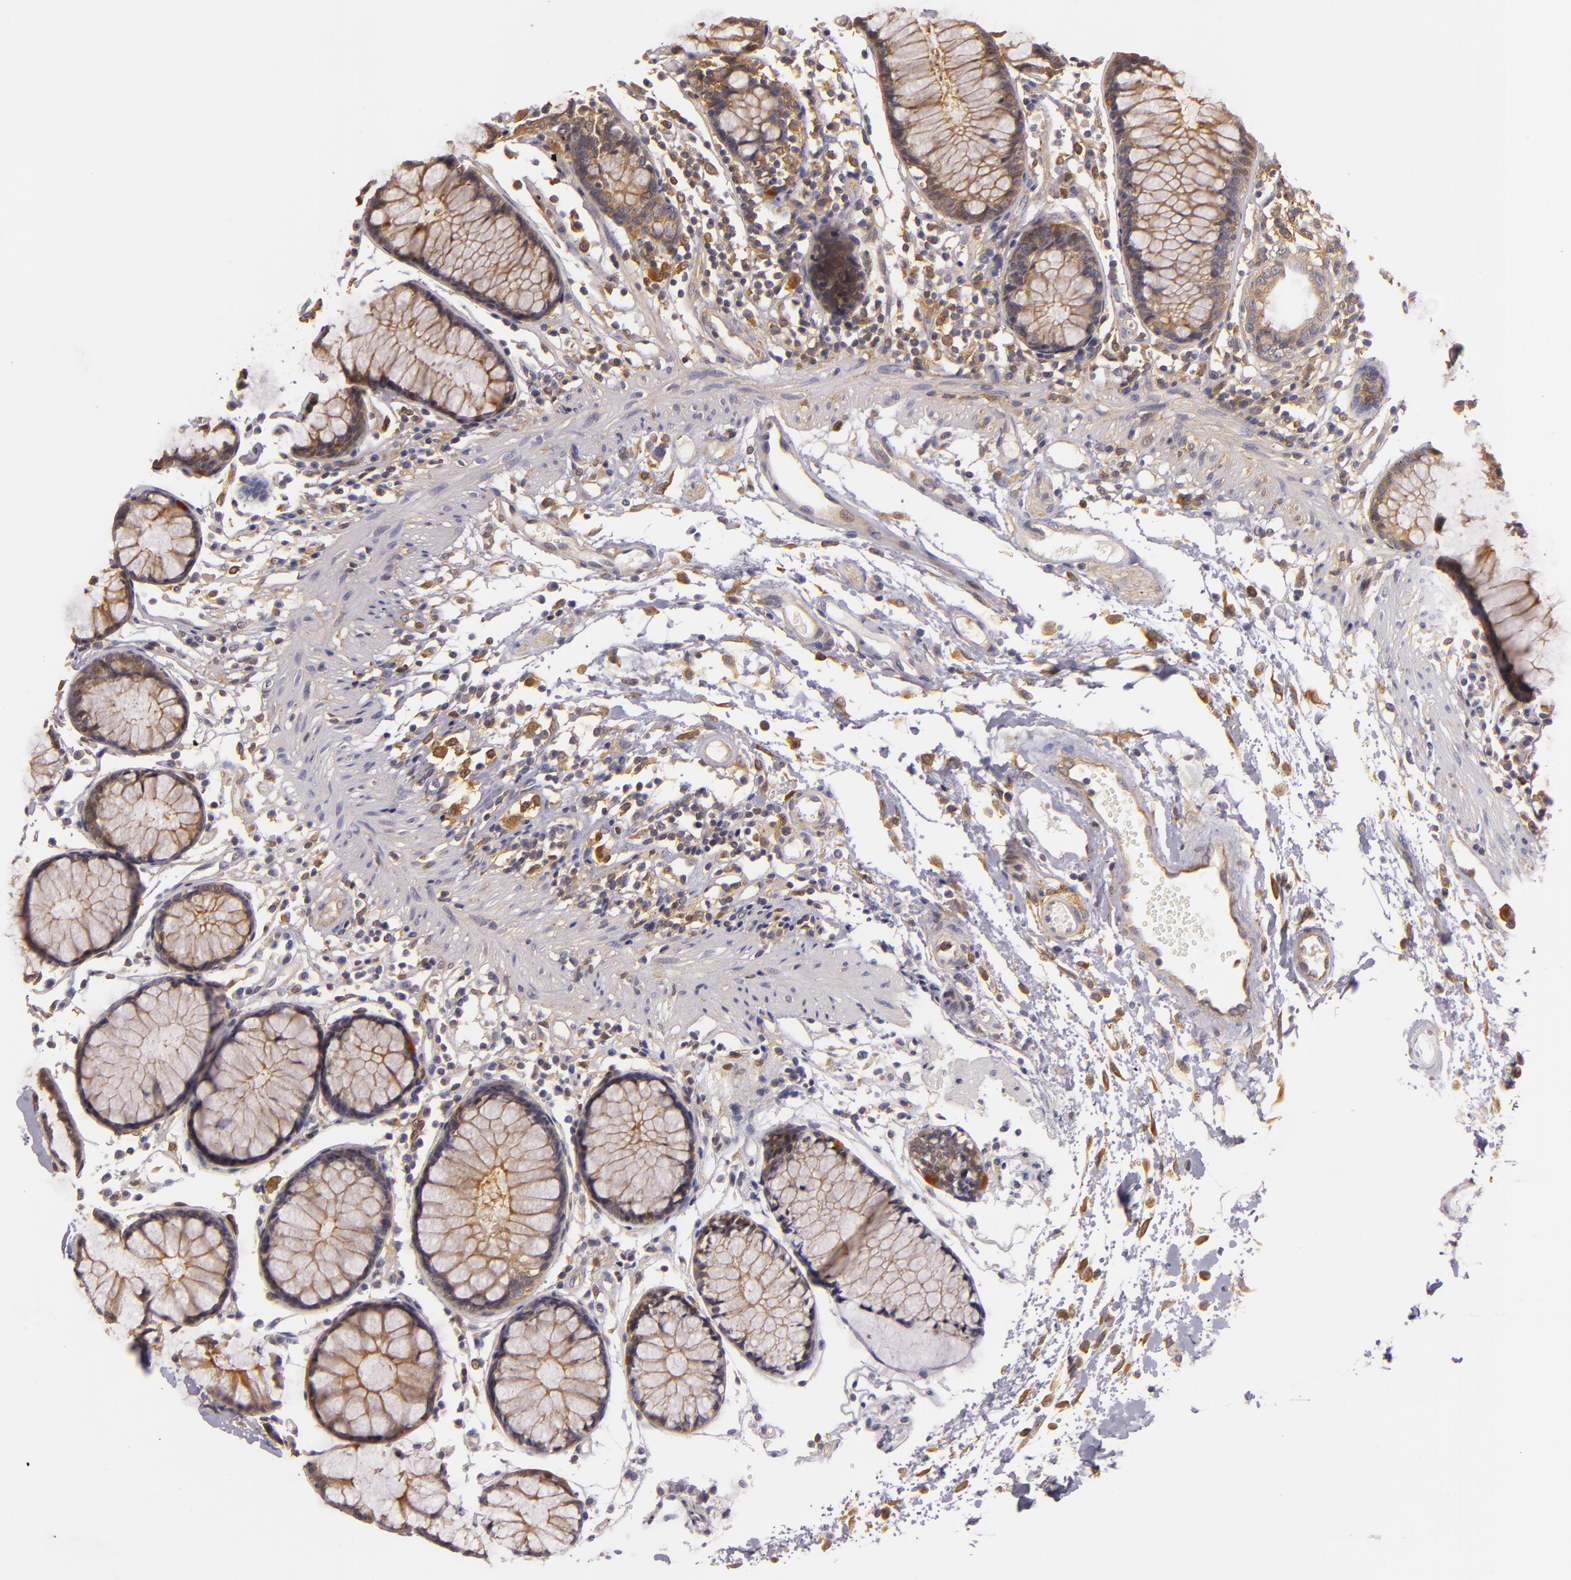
{"staining": {"intensity": "moderate", "quantity": ">75%", "location": "cytoplasmic/membranous"}, "tissue": "colon", "cell_type": "Endothelial cells", "image_type": "normal", "snomed": [{"axis": "morphology", "description": "Normal tissue, NOS"}, {"axis": "topography", "description": "Colon"}], "caption": "A photomicrograph of human colon stained for a protein exhibits moderate cytoplasmic/membranous brown staining in endothelial cells. (Brightfield microscopy of DAB IHC at high magnification).", "gene": "TOM1", "patient": {"sex": "female", "age": 78}}